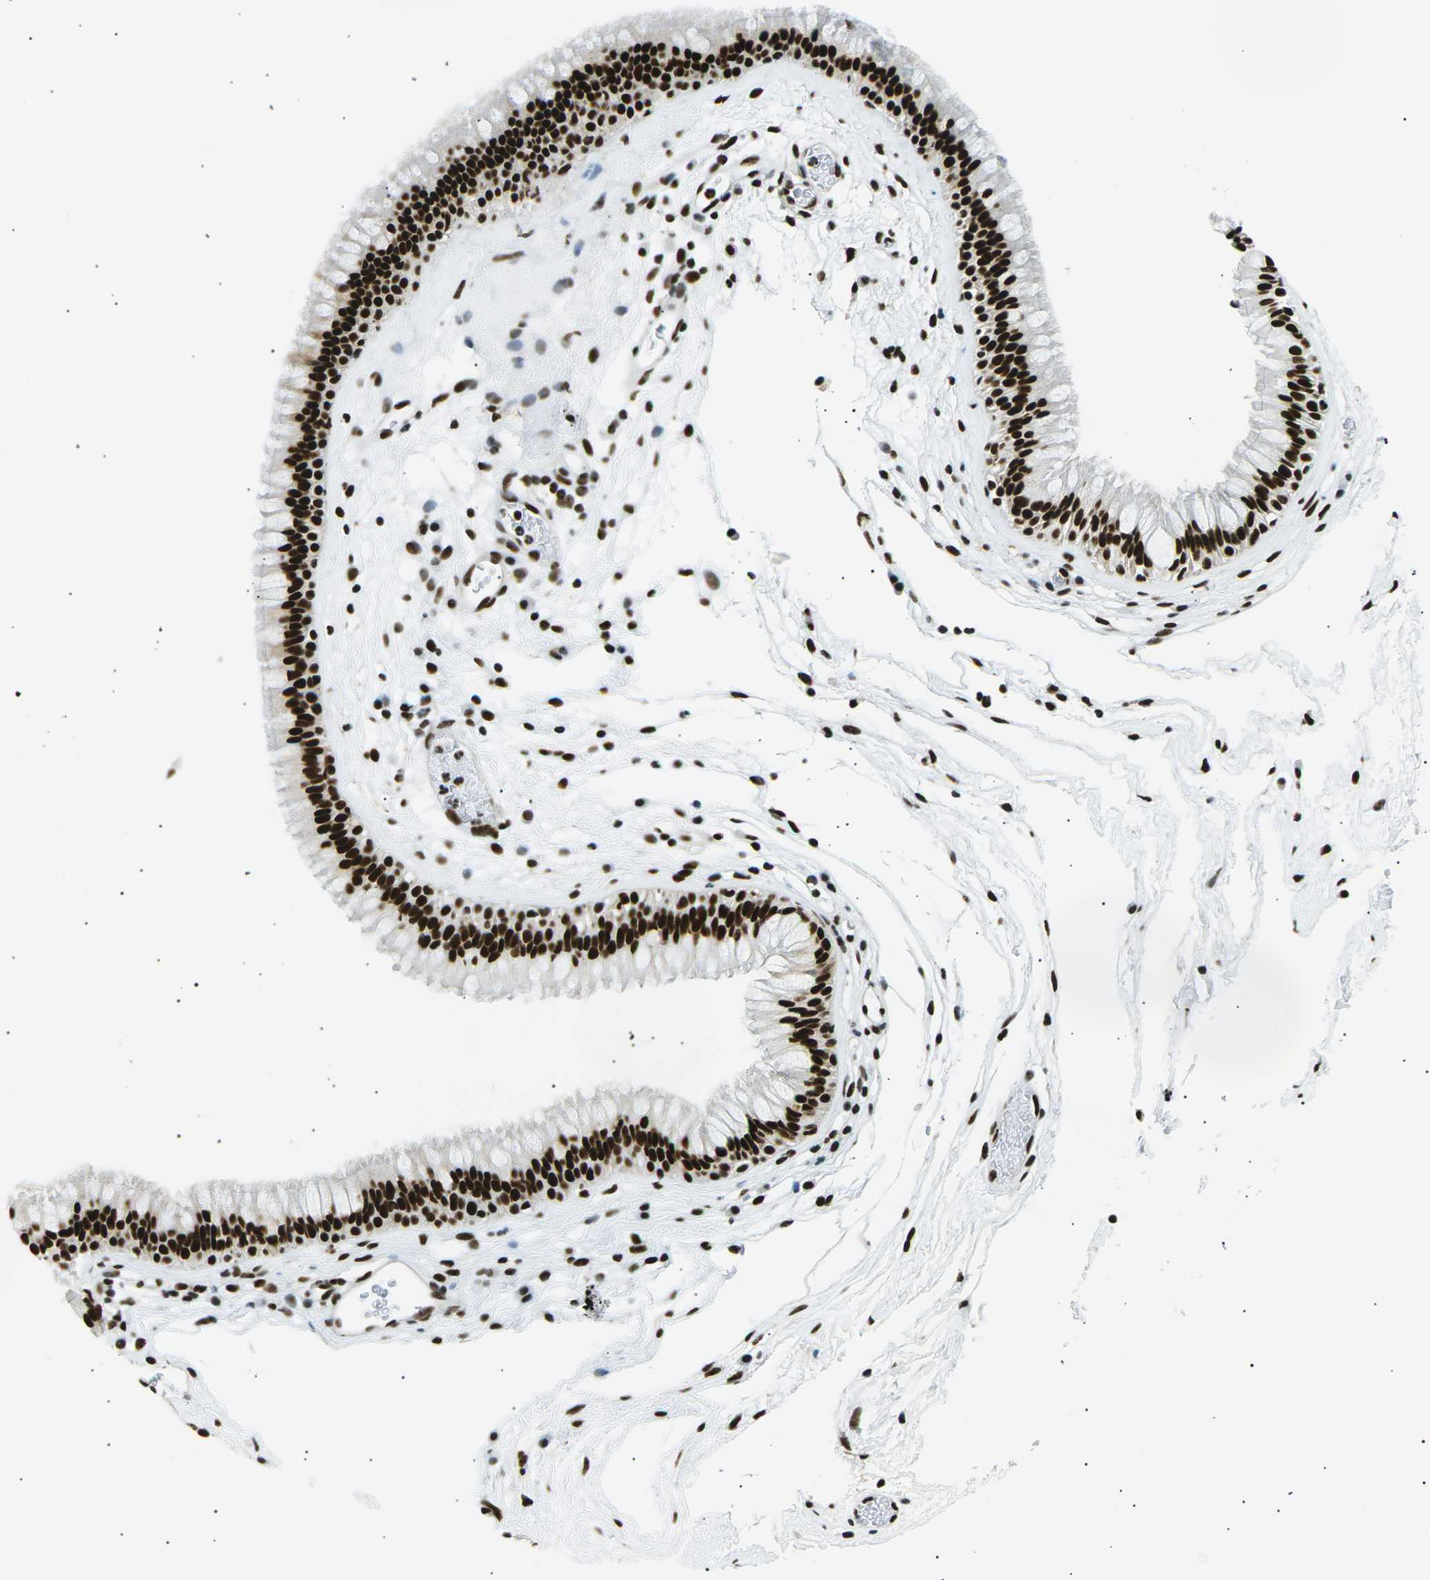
{"staining": {"intensity": "strong", "quantity": ">75%", "location": "nuclear"}, "tissue": "nasopharynx", "cell_type": "Respiratory epithelial cells", "image_type": "normal", "snomed": [{"axis": "morphology", "description": "Normal tissue, NOS"}, {"axis": "morphology", "description": "Inflammation, NOS"}, {"axis": "topography", "description": "Nasopharynx"}], "caption": "Immunohistochemical staining of benign human nasopharynx demonstrates high levels of strong nuclear positivity in approximately >75% of respiratory epithelial cells.", "gene": "RPA2", "patient": {"sex": "male", "age": 48}}